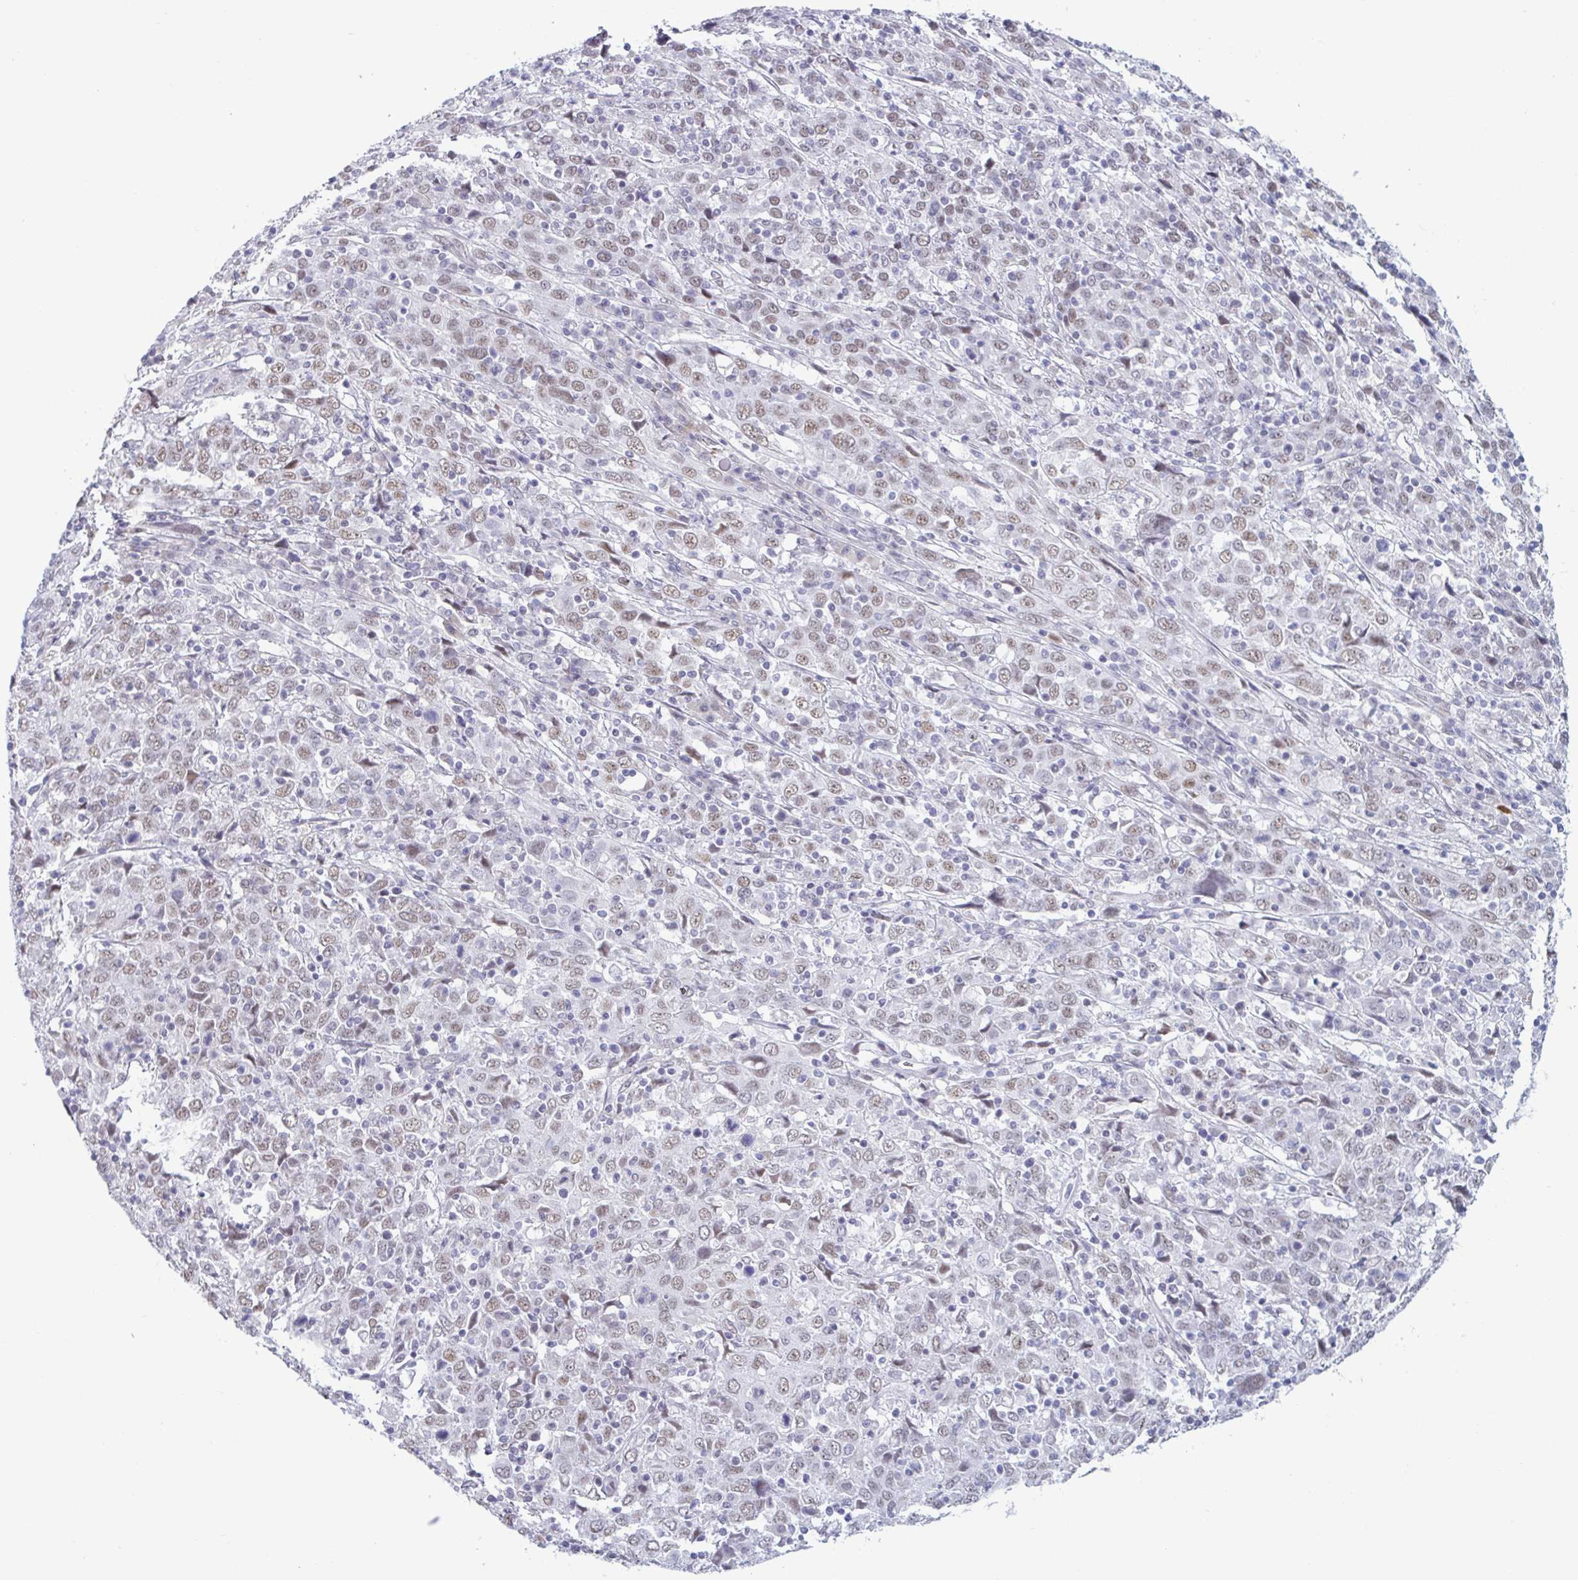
{"staining": {"intensity": "weak", "quantity": ">75%", "location": "nuclear"}, "tissue": "cervical cancer", "cell_type": "Tumor cells", "image_type": "cancer", "snomed": [{"axis": "morphology", "description": "Squamous cell carcinoma, NOS"}, {"axis": "topography", "description": "Cervix"}], "caption": "This histopathology image demonstrates cervical squamous cell carcinoma stained with IHC to label a protein in brown. The nuclear of tumor cells show weak positivity for the protein. Nuclei are counter-stained blue.", "gene": "MSMB", "patient": {"sex": "female", "age": 46}}